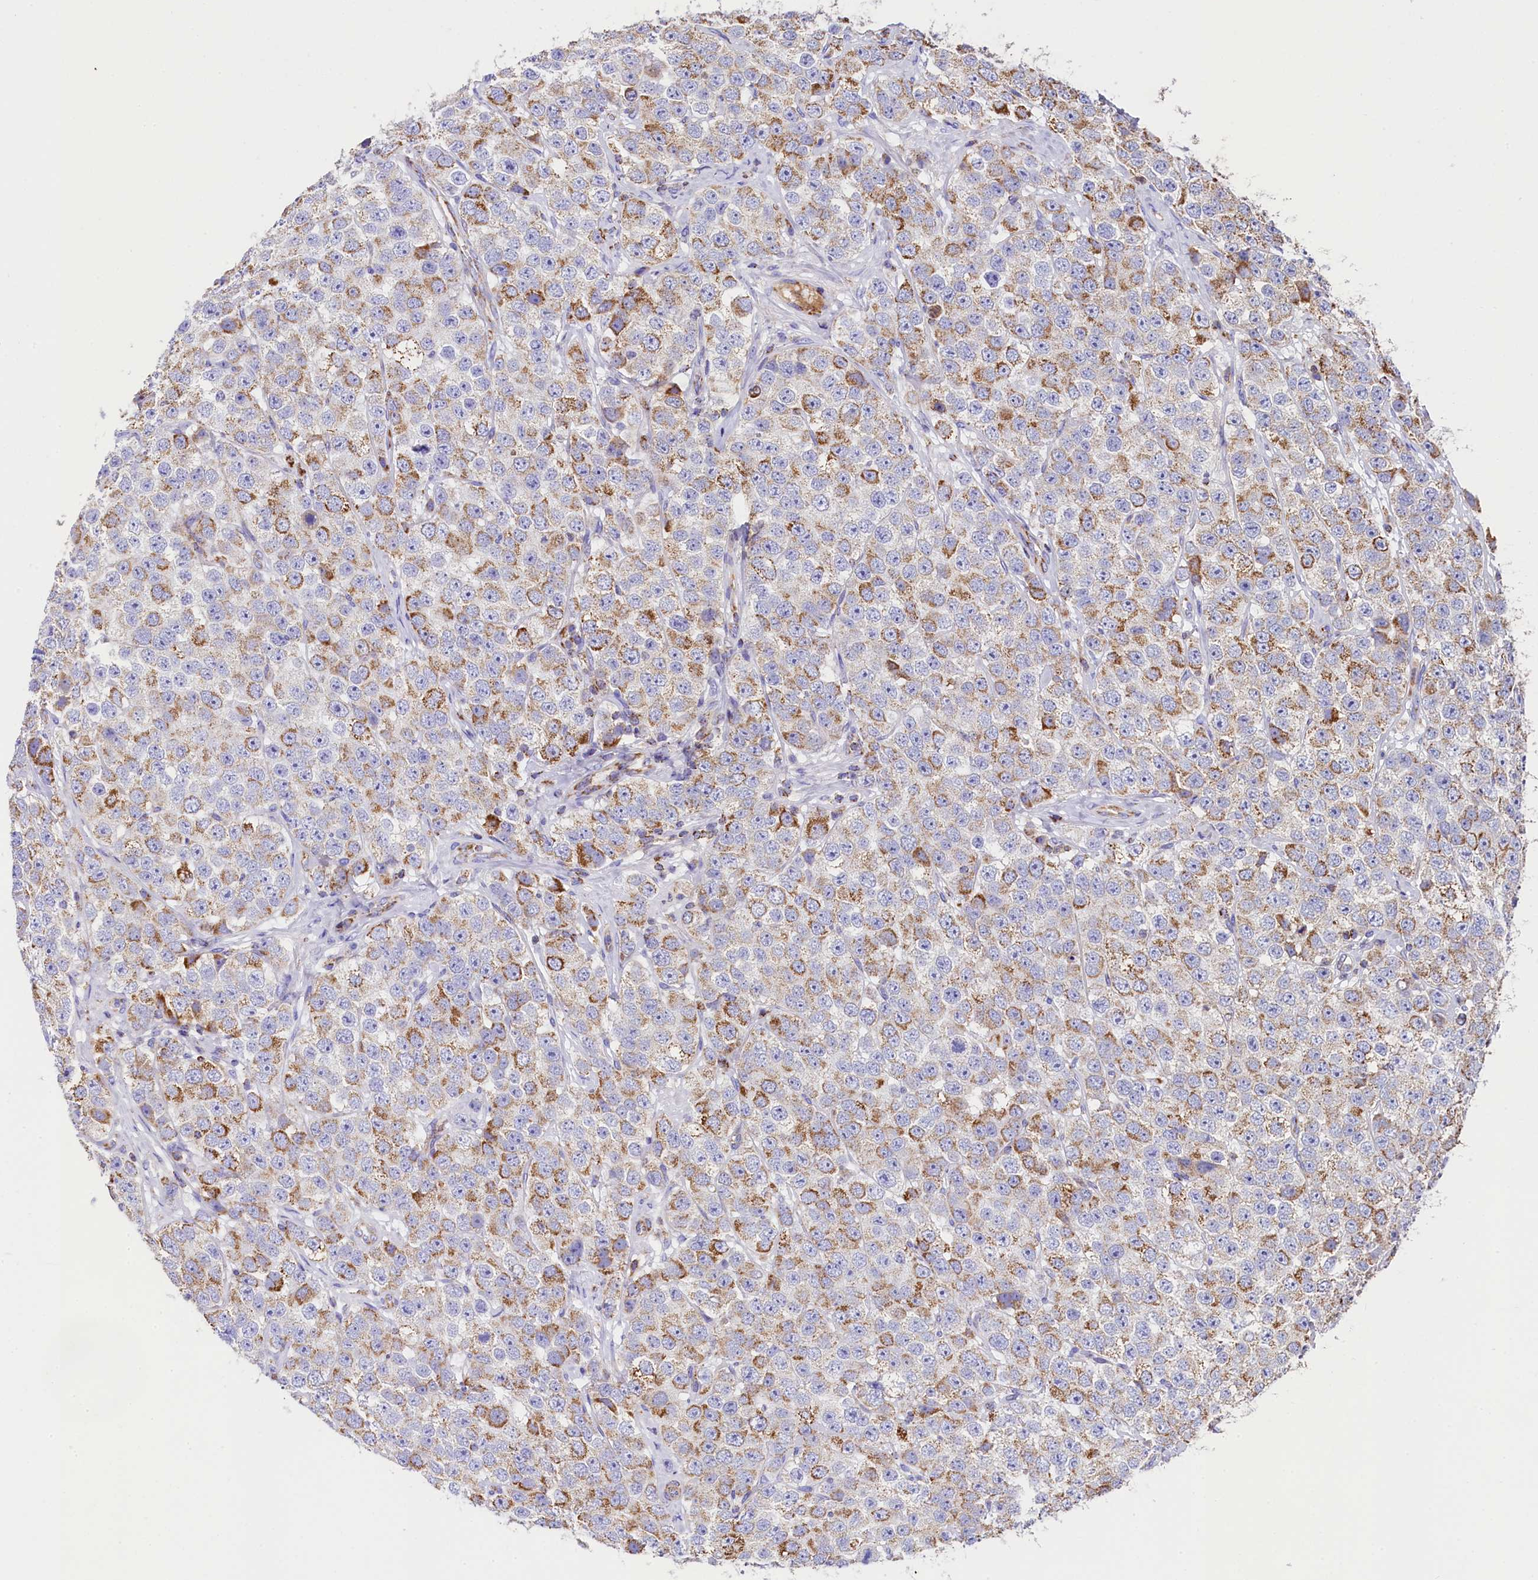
{"staining": {"intensity": "moderate", "quantity": "25%-75%", "location": "cytoplasmic/membranous"}, "tissue": "testis cancer", "cell_type": "Tumor cells", "image_type": "cancer", "snomed": [{"axis": "morphology", "description": "Seminoma, NOS"}, {"axis": "topography", "description": "Testis"}], "caption": "An image of testis cancer stained for a protein exhibits moderate cytoplasmic/membranous brown staining in tumor cells.", "gene": "CLYBL", "patient": {"sex": "male", "age": 28}}